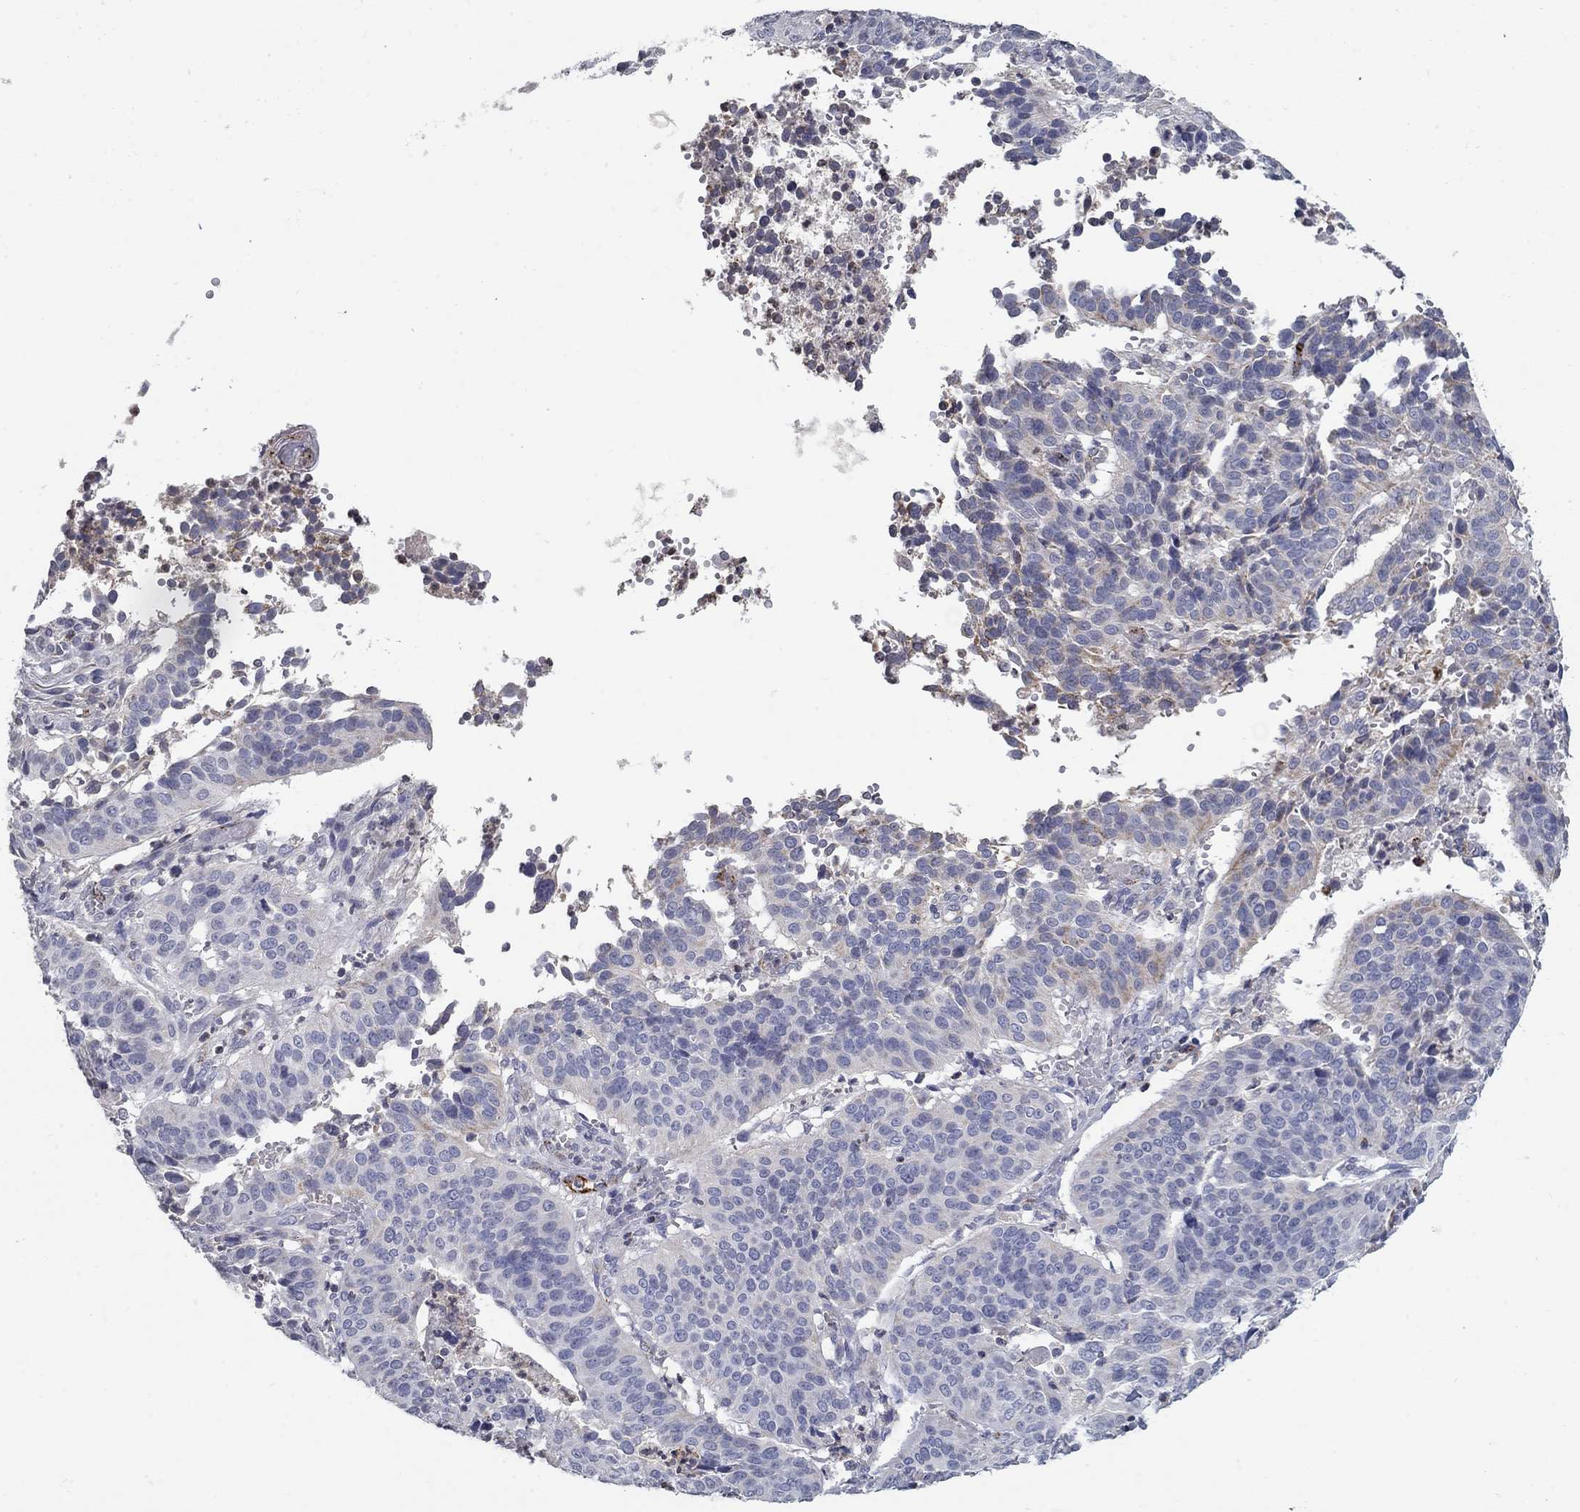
{"staining": {"intensity": "weak", "quantity": "<25%", "location": "cytoplasmic/membranous"}, "tissue": "cervical cancer", "cell_type": "Tumor cells", "image_type": "cancer", "snomed": [{"axis": "morphology", "description": "Normal tissue, NOS"}, {"axis": "morphology", "description": "Squamous cell carcinoma, NOS"}, {"axis": "topography", "description": "Cervix"}], "caption": "Immunohistochemistry photomicrograph of cervical cancer stained for a protein (brown), which shows no positivity in tumor cells. (Immunohistochemistry (ihc), brightfield microscopy, high magnification).", "gene": "TINAG", "patient": {"sex": "female", "age": 39}}